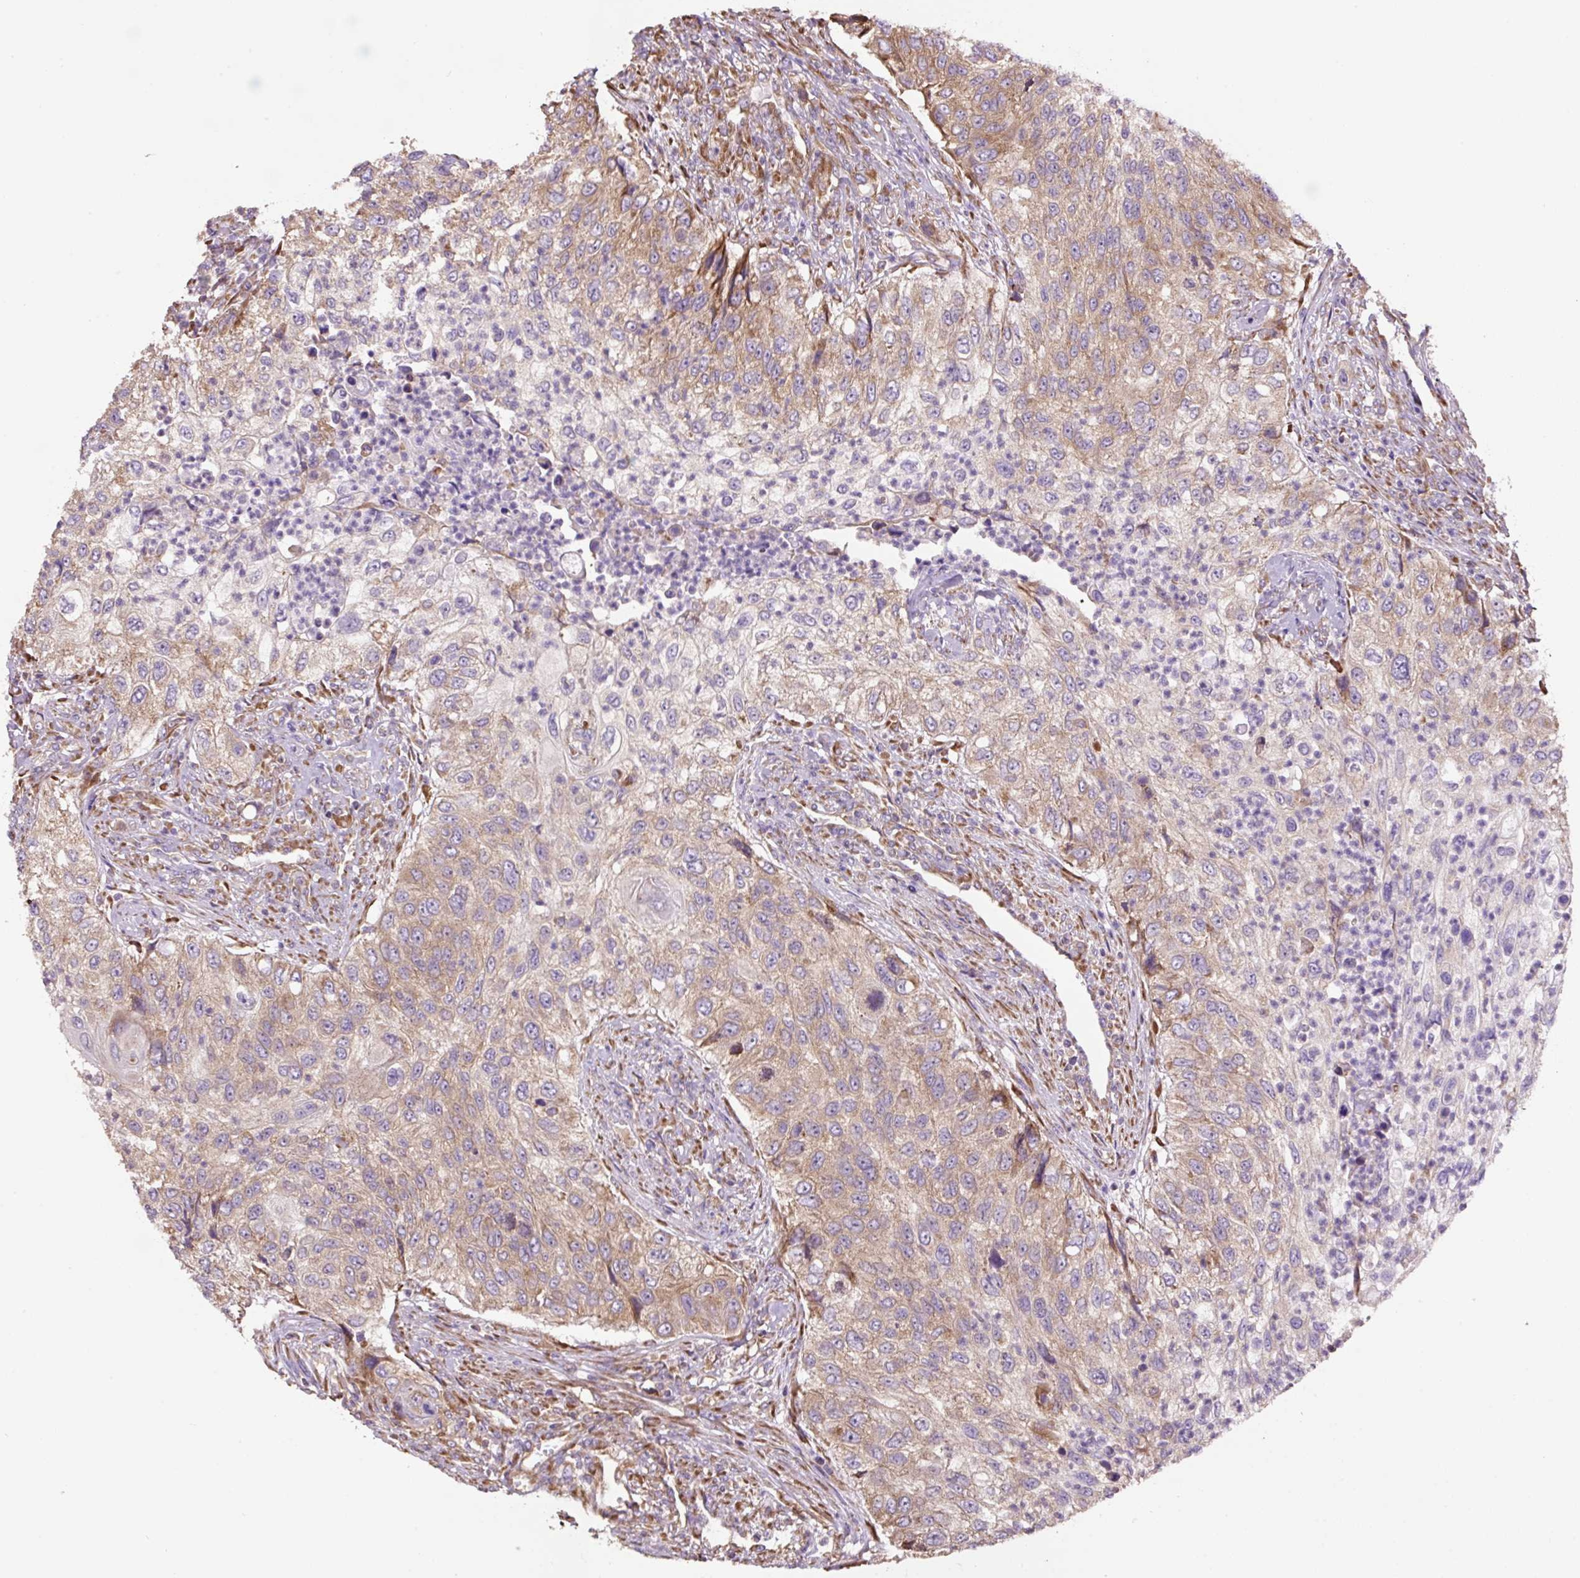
{"staining": {"intensity": "moderate", "quantity": "25%-75%", "location": "cytoplasmic/membranous"}, "tissue": "urothelial cancer", "cell_type": "Tumor cells", "image_type": "cancer", "snomed": [{"axis": "morphology", "description": "Urothelial carcinoma, High grade"}, {"axis": "topography", "description": "Urinary bladder"}], "caption": "Tumor cells show moderate cytoplasmic/membranous staining in approximately 25%-75% of cells in urothelial cancer.", "gene": "RPS23", "patient": {"sex": "female", "age": 60}}